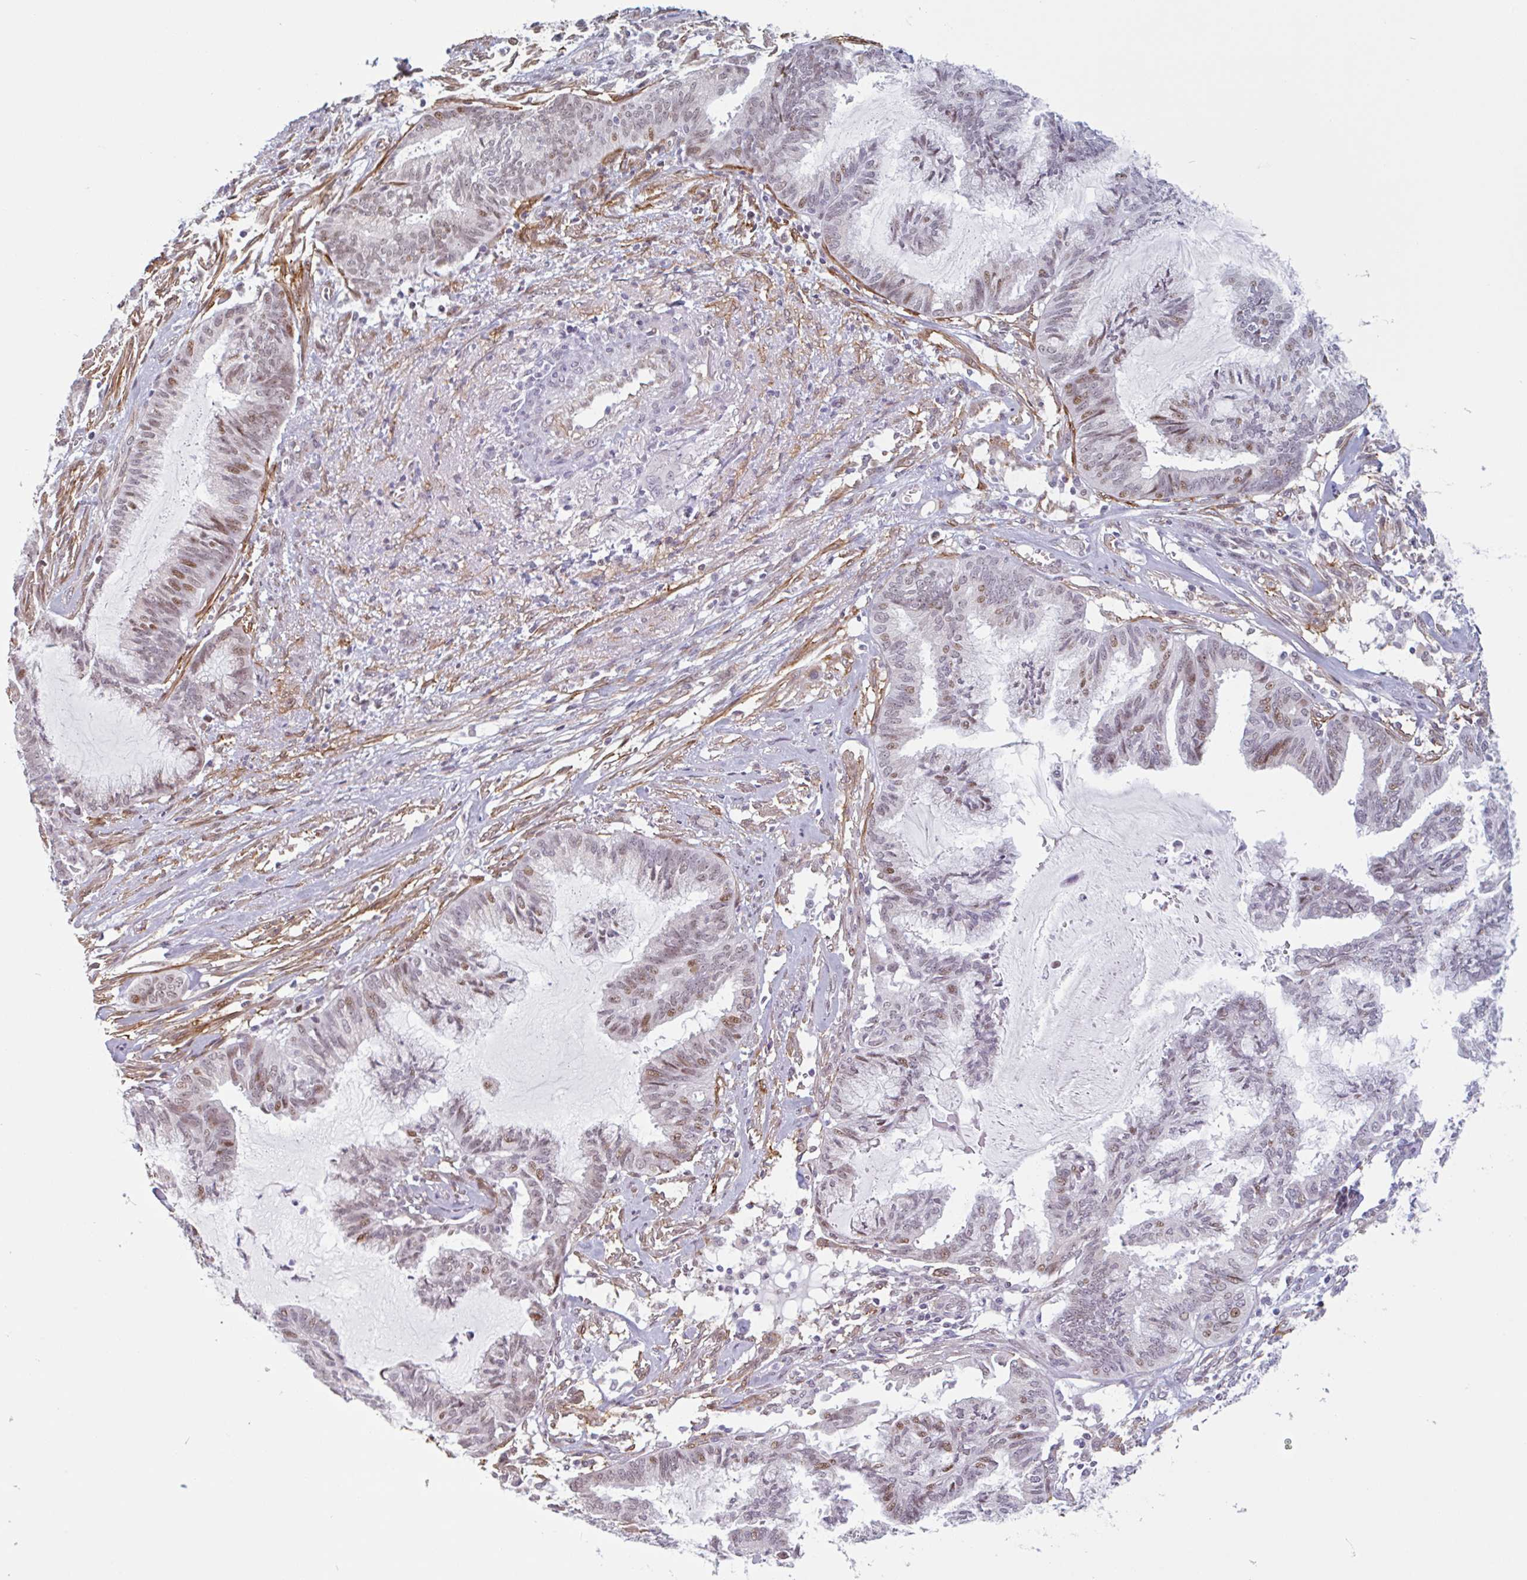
{"staining": {"intensity": "moderate", "quantity": "<25%", "location": "nuclear"}, "tissue": "endometrial cancer", "cell_type": "Tumor cells", "image_type": "cancer", "snomed": [{"axis": "morphology", "description": "Adenocarcinoma, NOS"}, {"axis": "topography", "description": "Endometrium"}], "caption": "This image demonstrates IHC staining of endometrial cancer (adenocarcinoma), with low moderate nuclear staining in about <25% of tumor cells.", "gene": "TMEM119", "patient": {"sex": "female", "age": 86}}